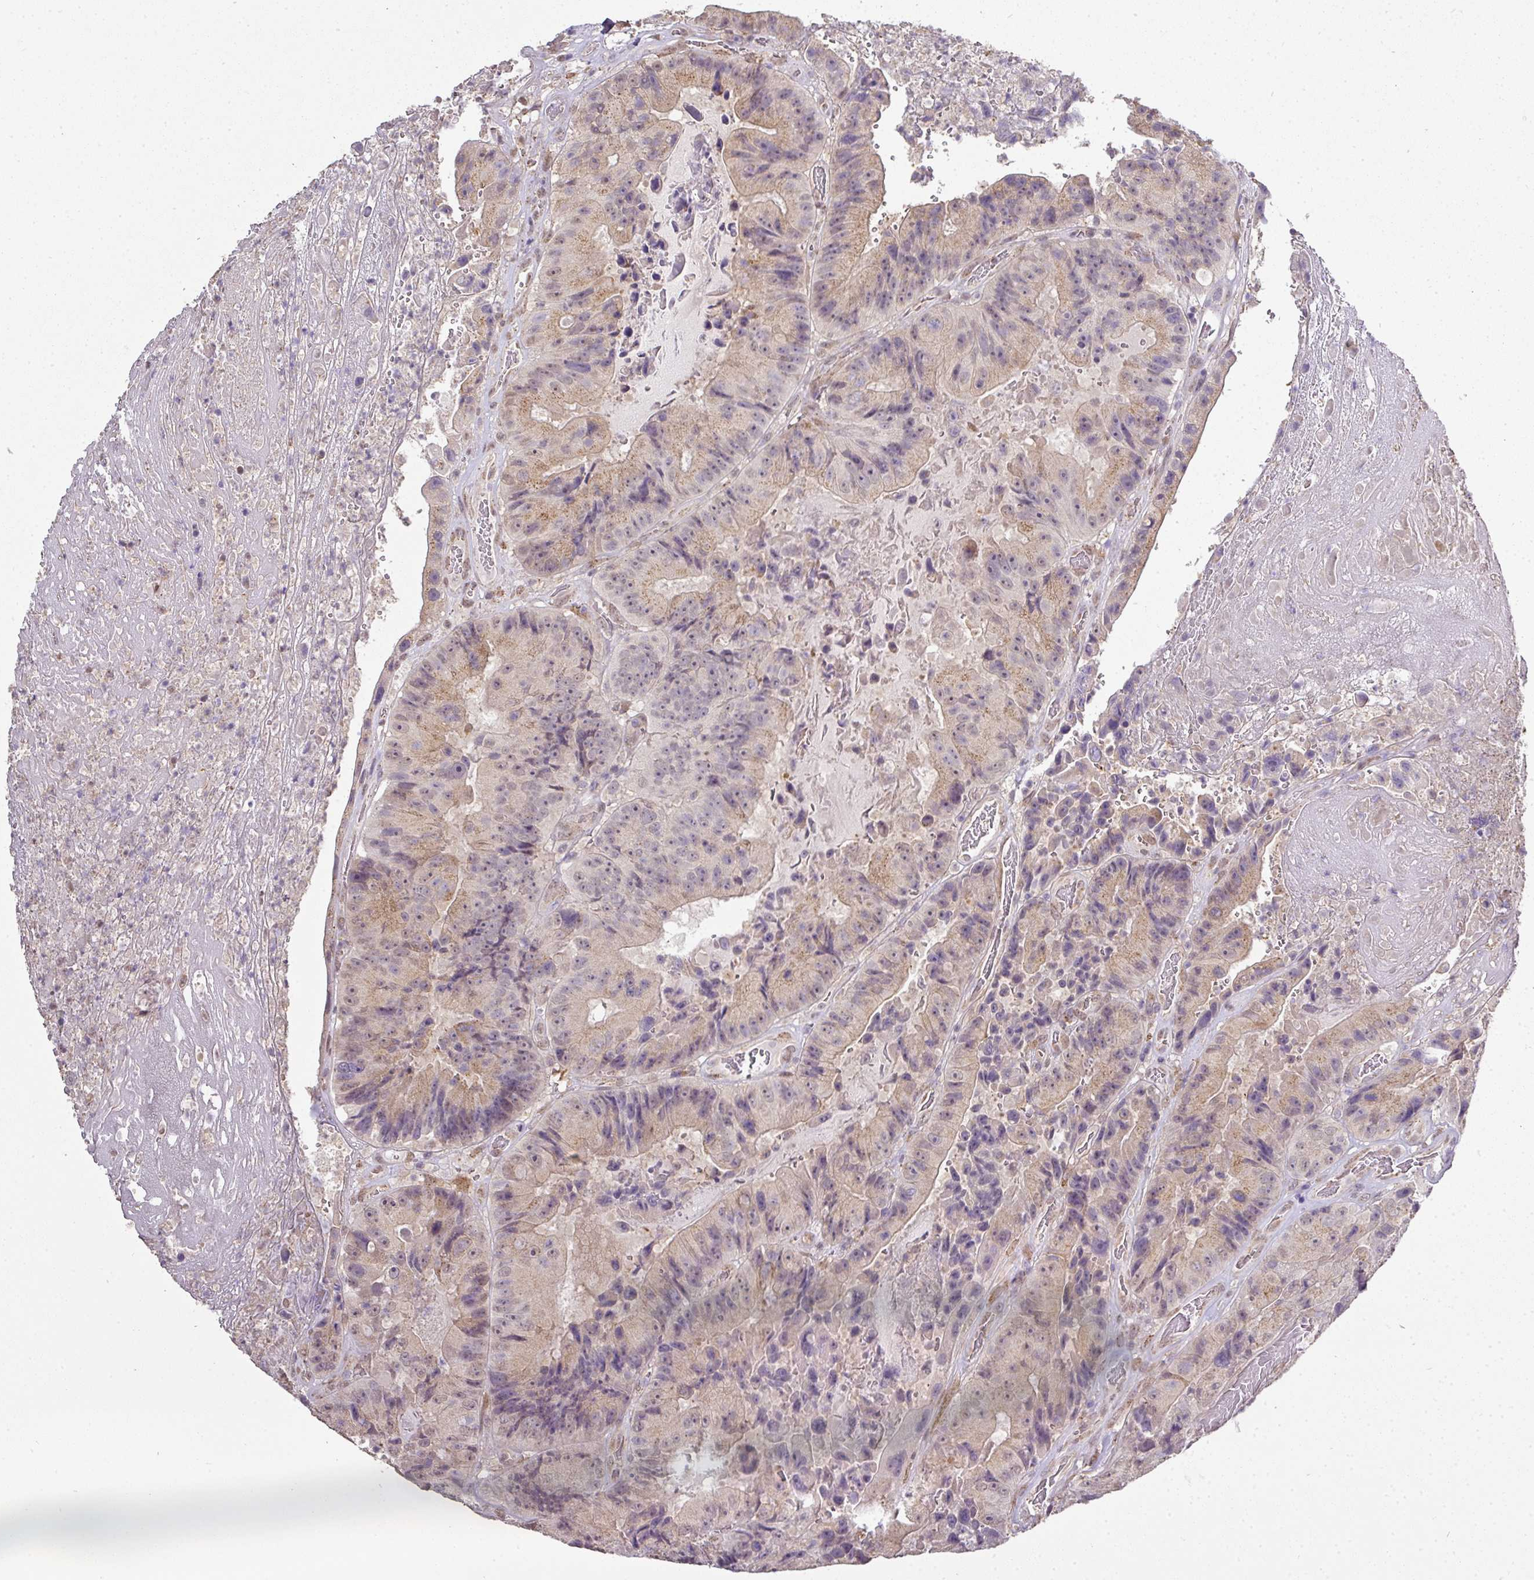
{"staining": {"intensity": "weak", "quantity": "25%-75%", "location": "cytoplasmic/membranous"}, "tissue": "colorectal cancer", "cell_type": "Tumor cells", "image_type": "cancer", "snomed": [{"axis": "morphology", "description": "Adenocarcinoma, NOS"}, {"axis": "topography", "description": "Colon"}], "caption": "Protein expression analysis of colorectal adenocarcinoma demonstrates weak cytoplasmic/membranous staining in about 25%-75% of tumor cells.", "gene": "JPH2", "patient": {"sex": "female", "age": 86}}